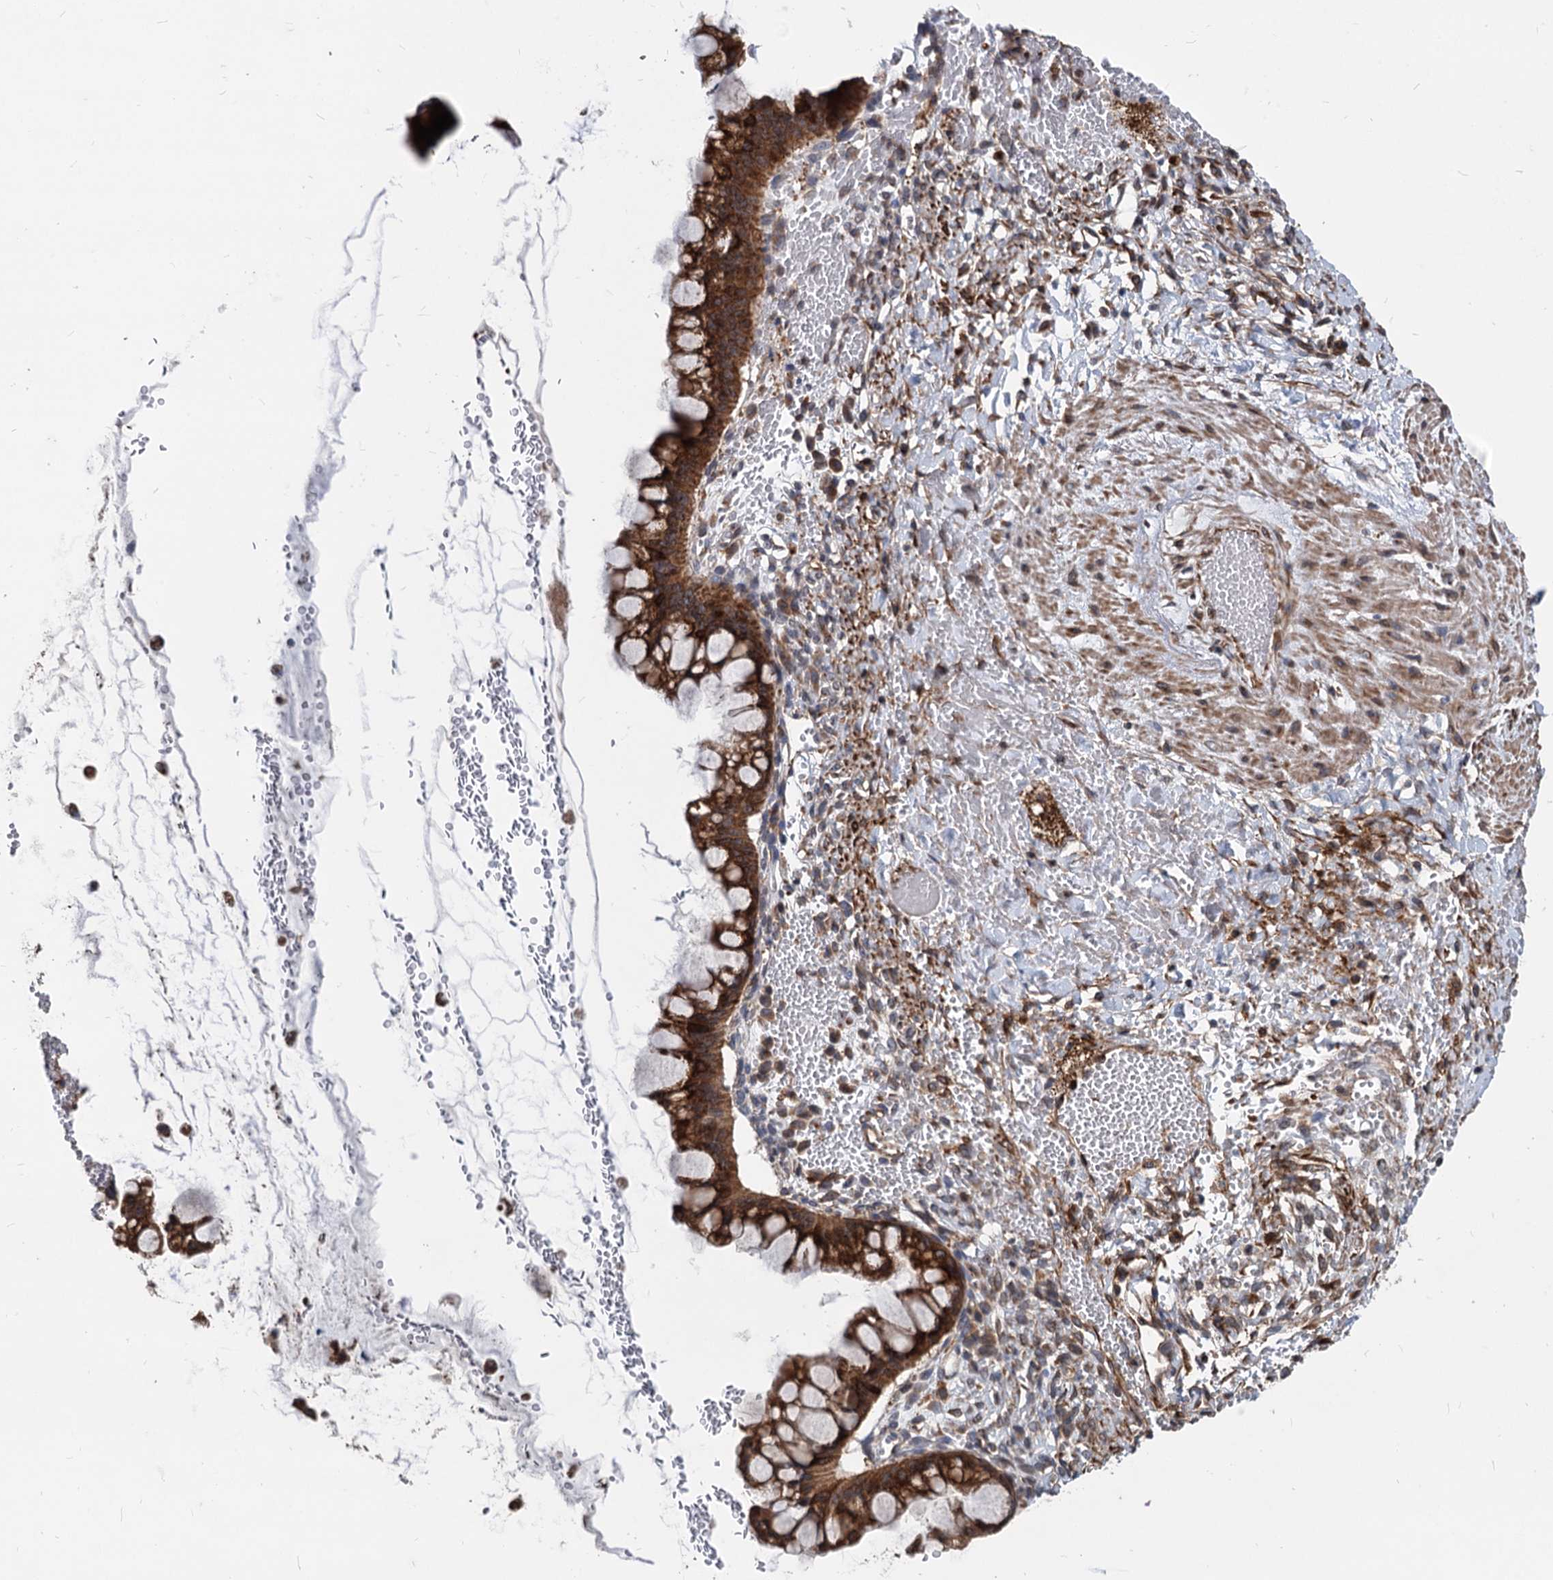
{"staining": {"intensity": "strong", "quantity": ">75%", "location": "cytoplasmic/membranous"}, "tissue": "ovarian cancer", "cell_type": "Tumor cells", "image_type": "cancer", "snomed": [{"axis": "morphology", "description": "Cystadenocarcinoma, mucinous, NOS"}, {"axis": "topography", "description": "Ovary"}], "caption": "Strong cytoplasmic/membranous protein staining is present in approximately >75% of tumor cells in mucinous cystadenocarcinoma (ovarian). (Brightfield microscopy of DAB IHC at high magnification).", "gene": "STIM1", "patient": {"sex": "female", "age": 73}}